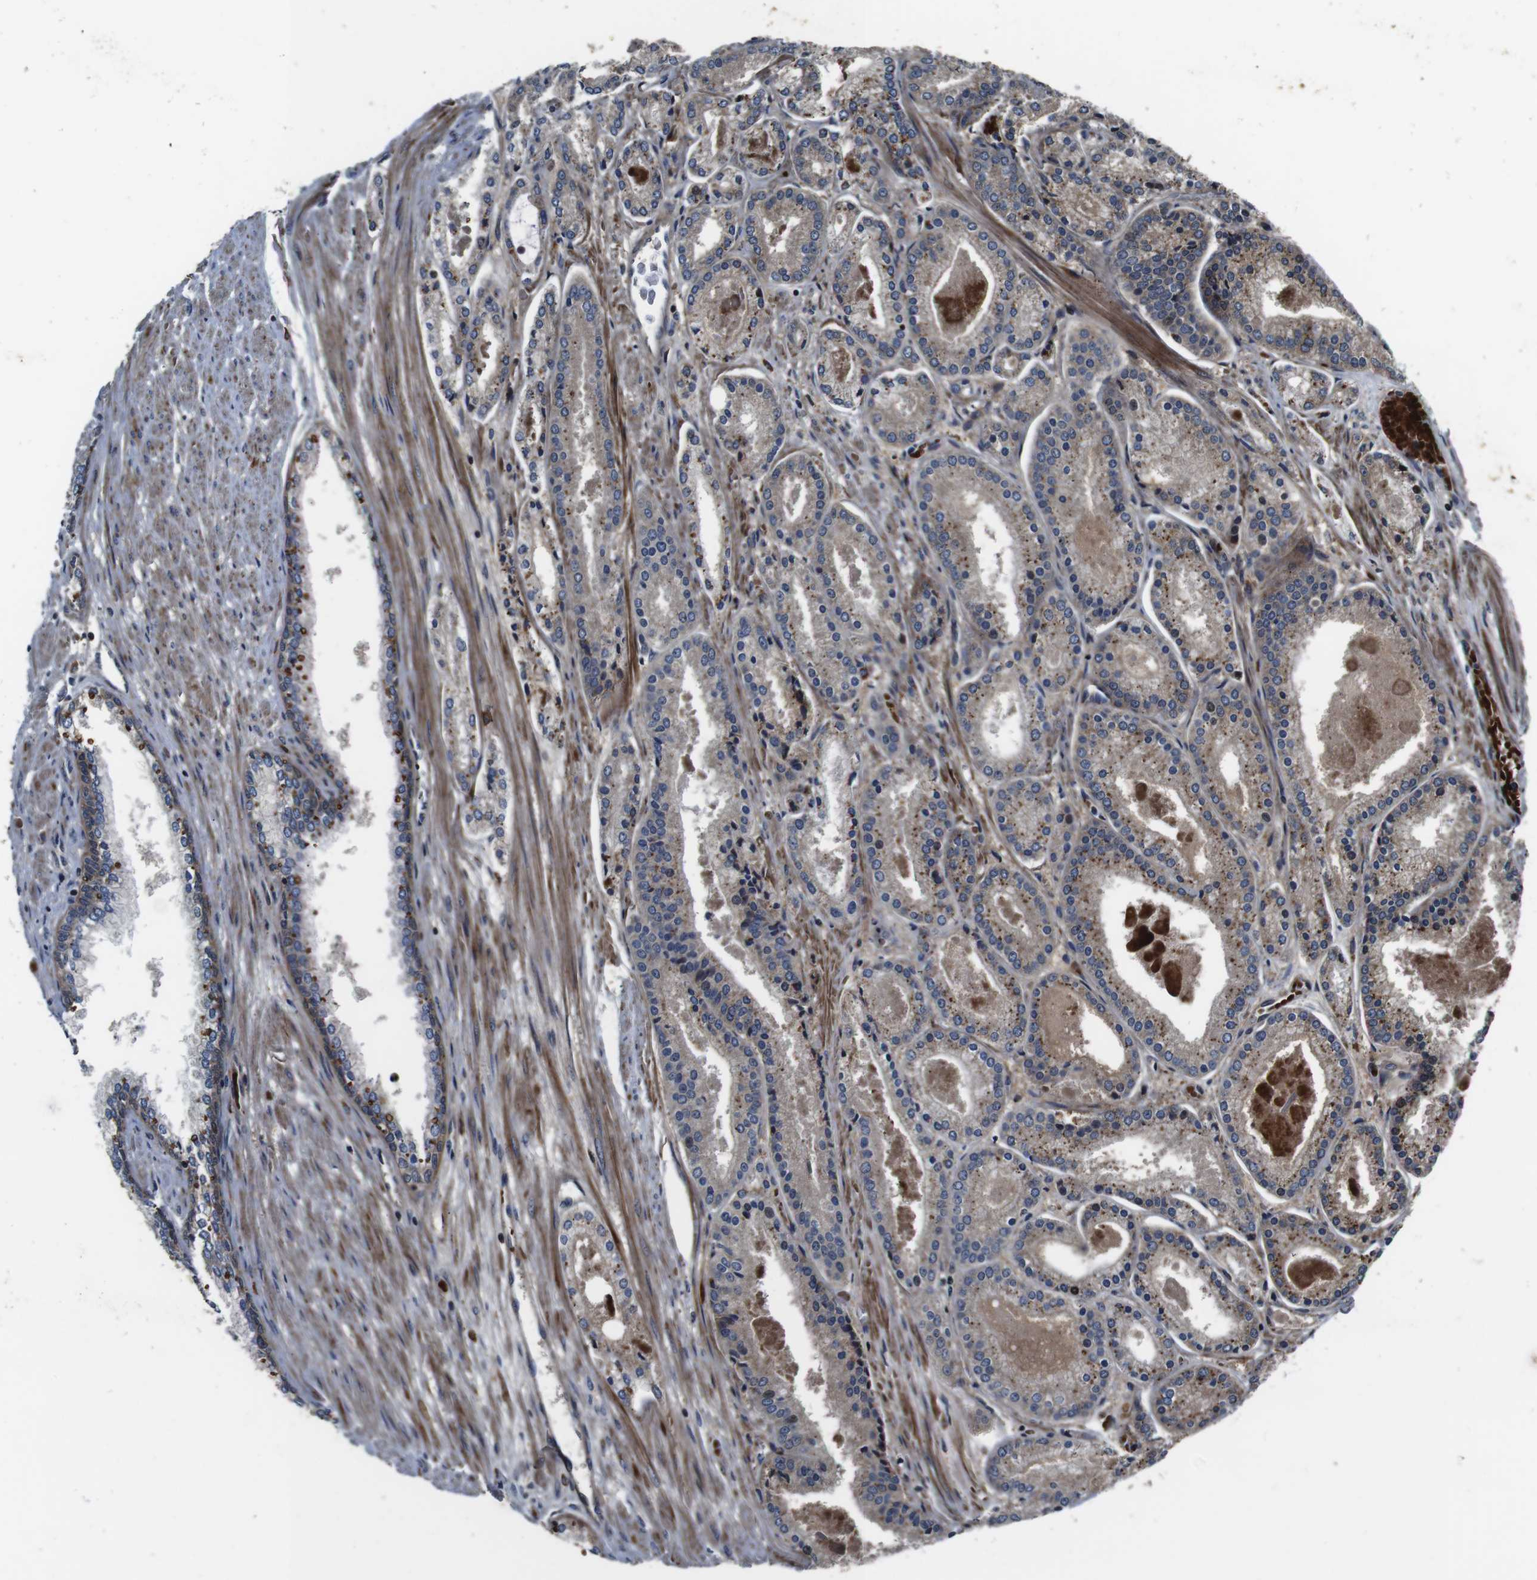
{"staining": {"intensity": "weak", "quantity": ">75%", "location": "cytoplasmic/membranous"}, "tissue": "prostate cancer", "cell_type": "Tumor cells", "image_type": "cancer", "snomed": [{"axis": "morphology", "description": "Adenocarcinoma, Low grade"}, {"axis": "topography", "description": "Prostate"}], "caption": "Human adenocarcinoma (low-grade) (prostate) stained for a protein (brown) demonstrates weak cytoplasmic/membranous positive positivity in approximately >75% of tumor cells.", "gene": "SMYD3", "patient": {"sex": "male", "age": 59}}